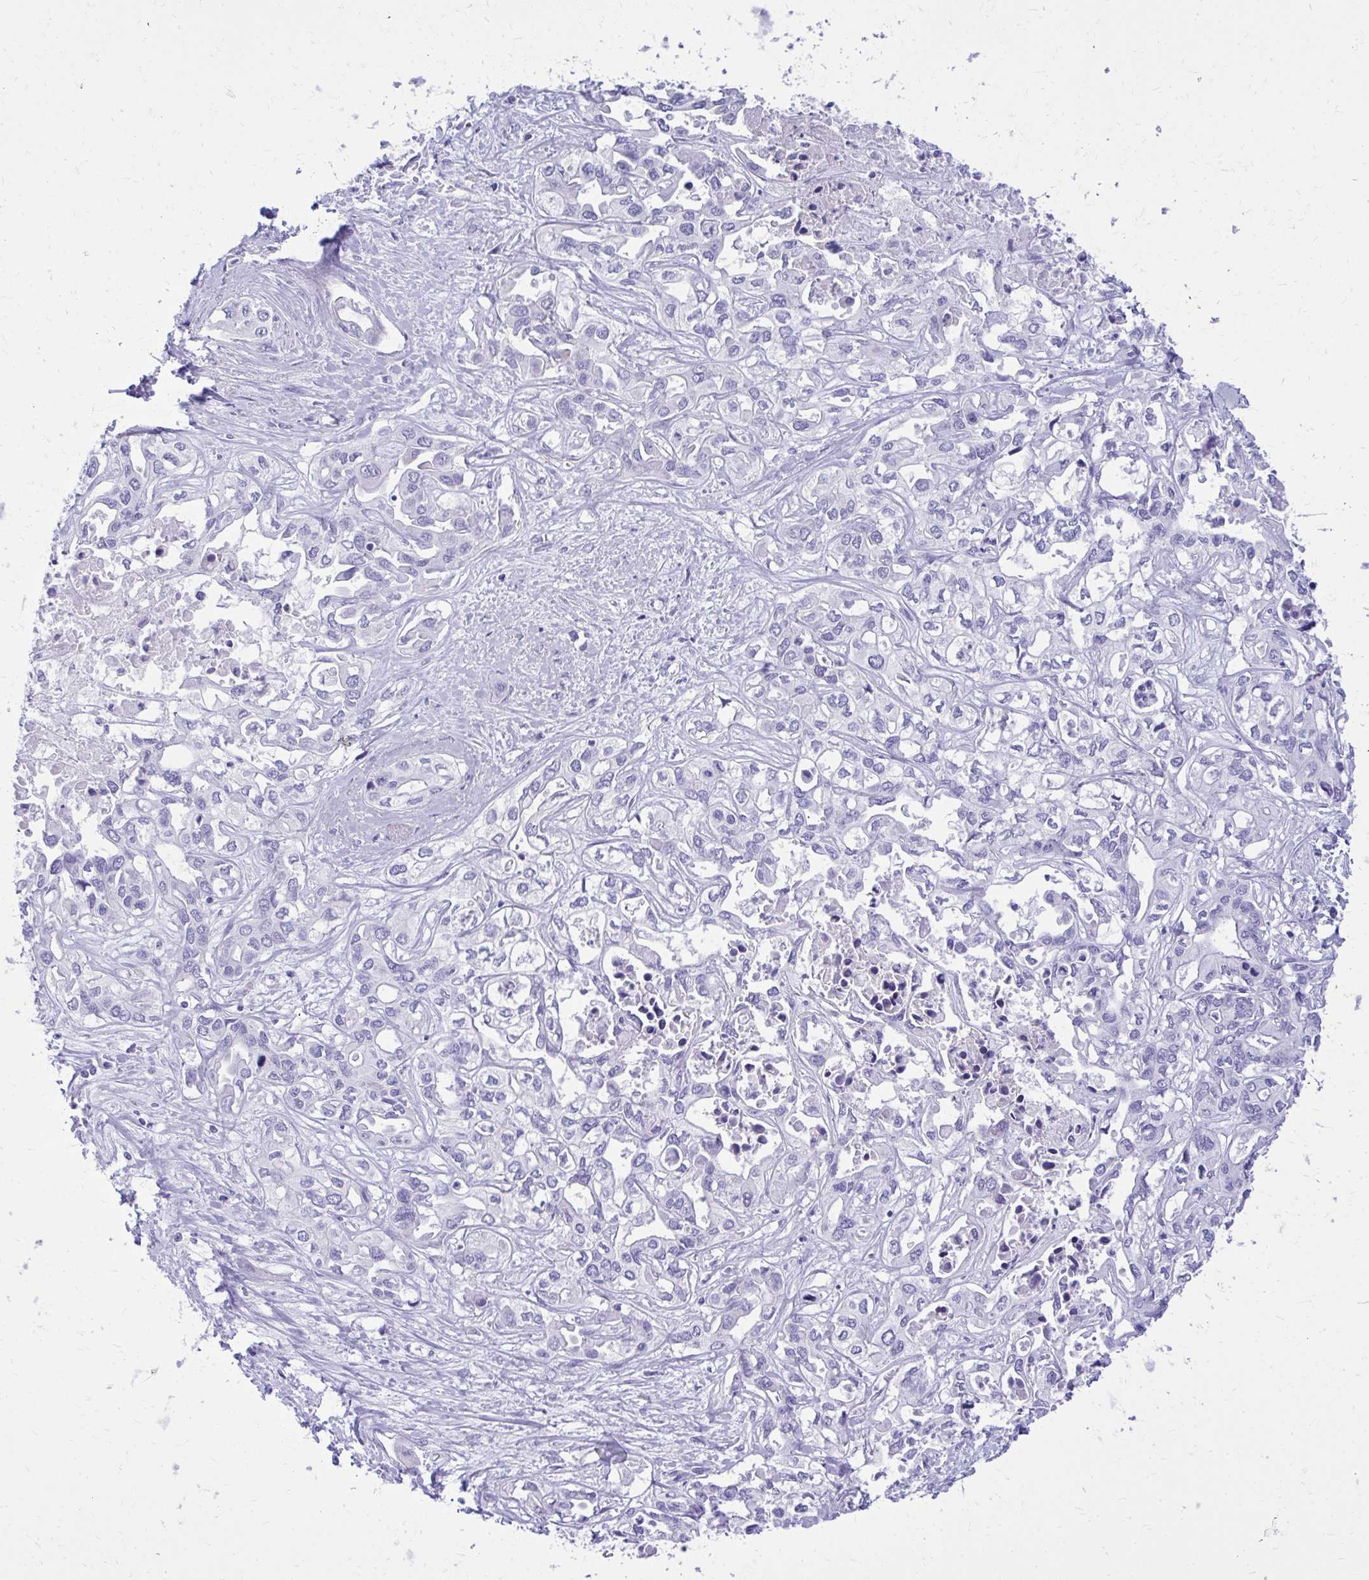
{"staining": {"intensity": "negative", "quantity": "none", "location": "none"}, "tissue": "liver cancer", "cell_type": "Tumor cells", "image_type": "cancer", "snomed": [{"axis": "morphology", "description": "Cholangiocarcinoma"}, {"axis": "topography", "description": "Liver"}], "caption": "Tumor cells are negative for protein expression in human liver cancer (cholangiocarcinoma).", "gene": "RALYL", "patient": {"sex": "female", "age": 64}}